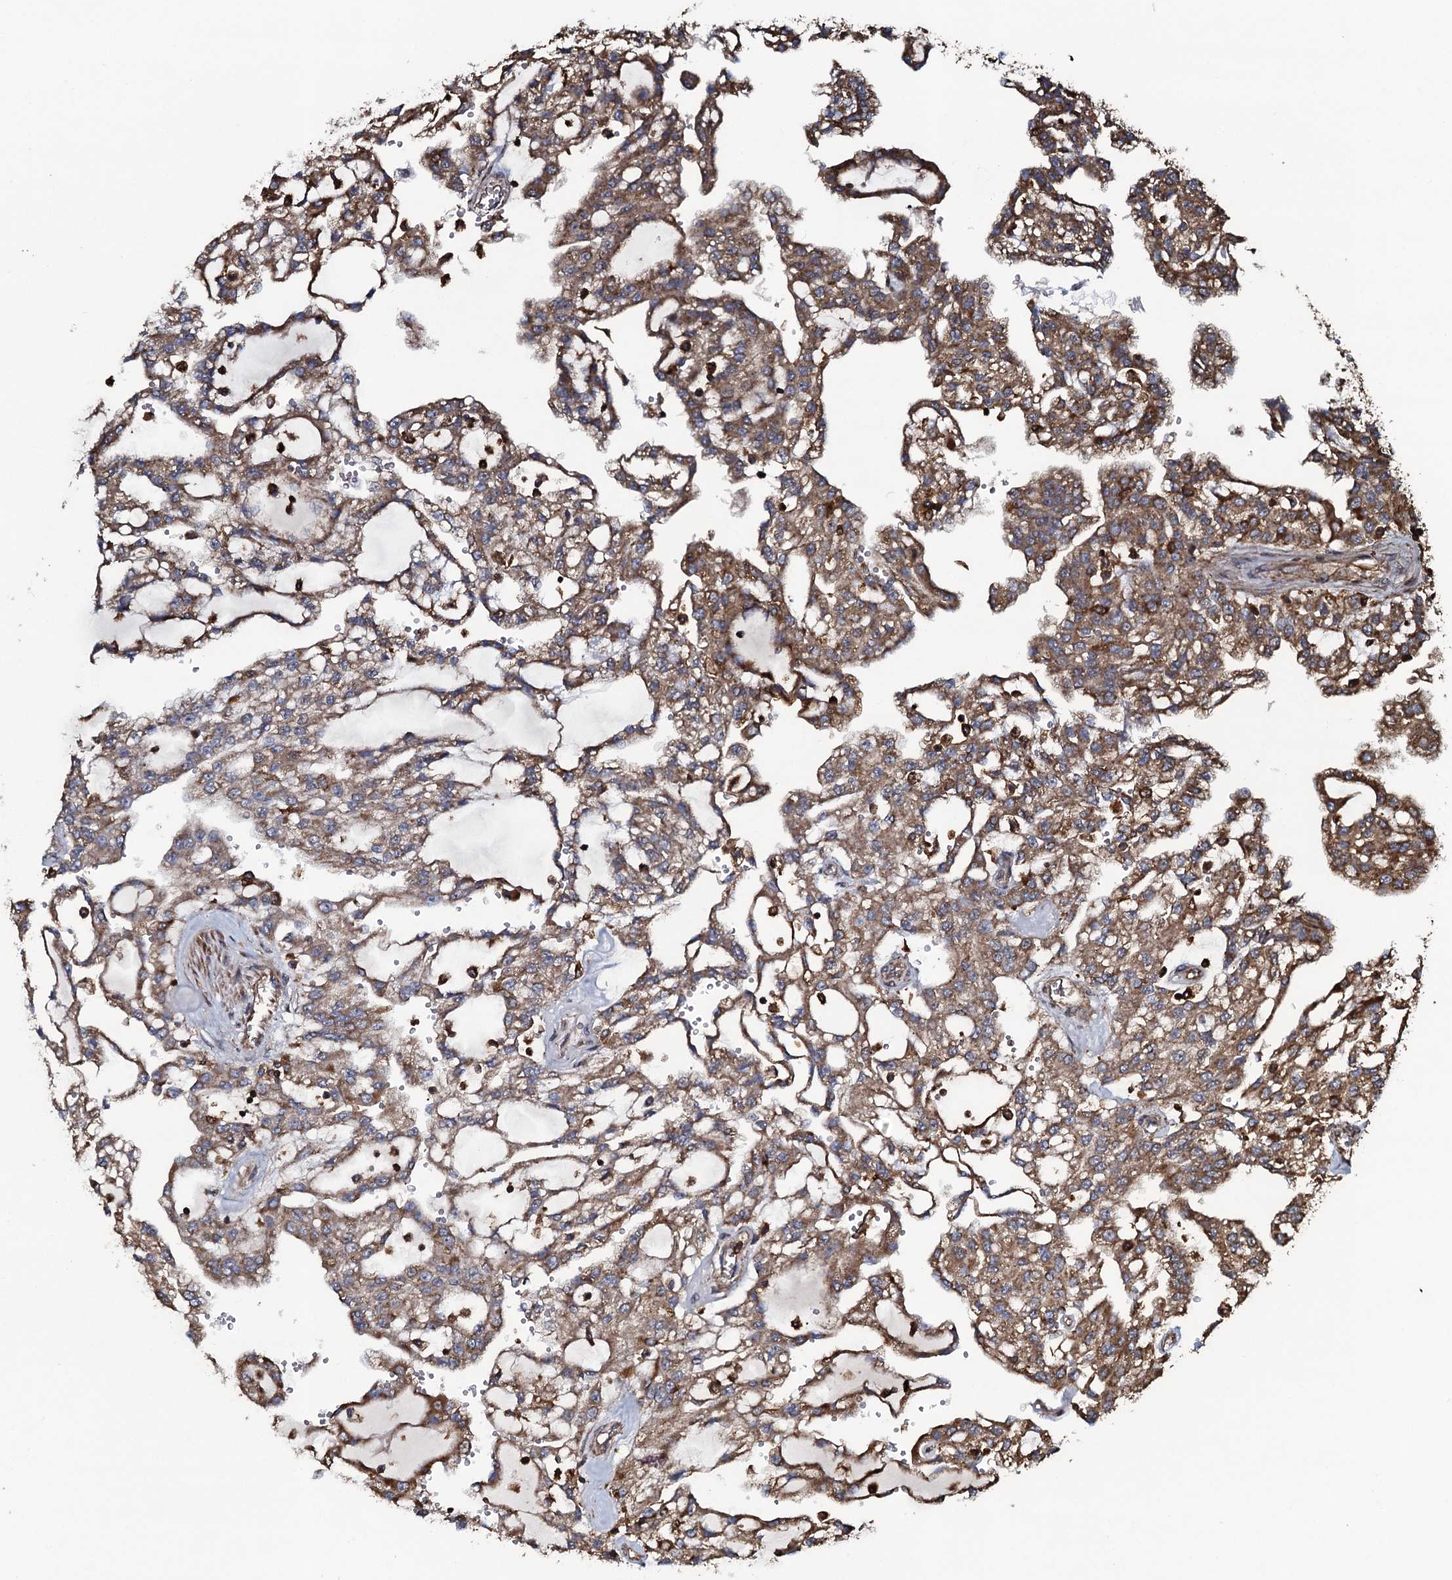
{"staining": {"intensity": "moderate", "quantity": ">75%", "location": "cytoplasmic/membranous"}, "tissue": "renal cancer", "cell_type": "Tumor cells", "image_type": "cancer", "snomed": [{"axis": "morphology", "description": "Adenocarcinoma, NOS"}, {"axis": "topography", "description": "Kidney"}], "caption": "A brown stain labels moderate cytoplasmic/membranous positivity of a protein in adenocarcinoma (renal) tumor cells.", "gene": "VWA8", "patient": {"sex": "male", "age": 63}}